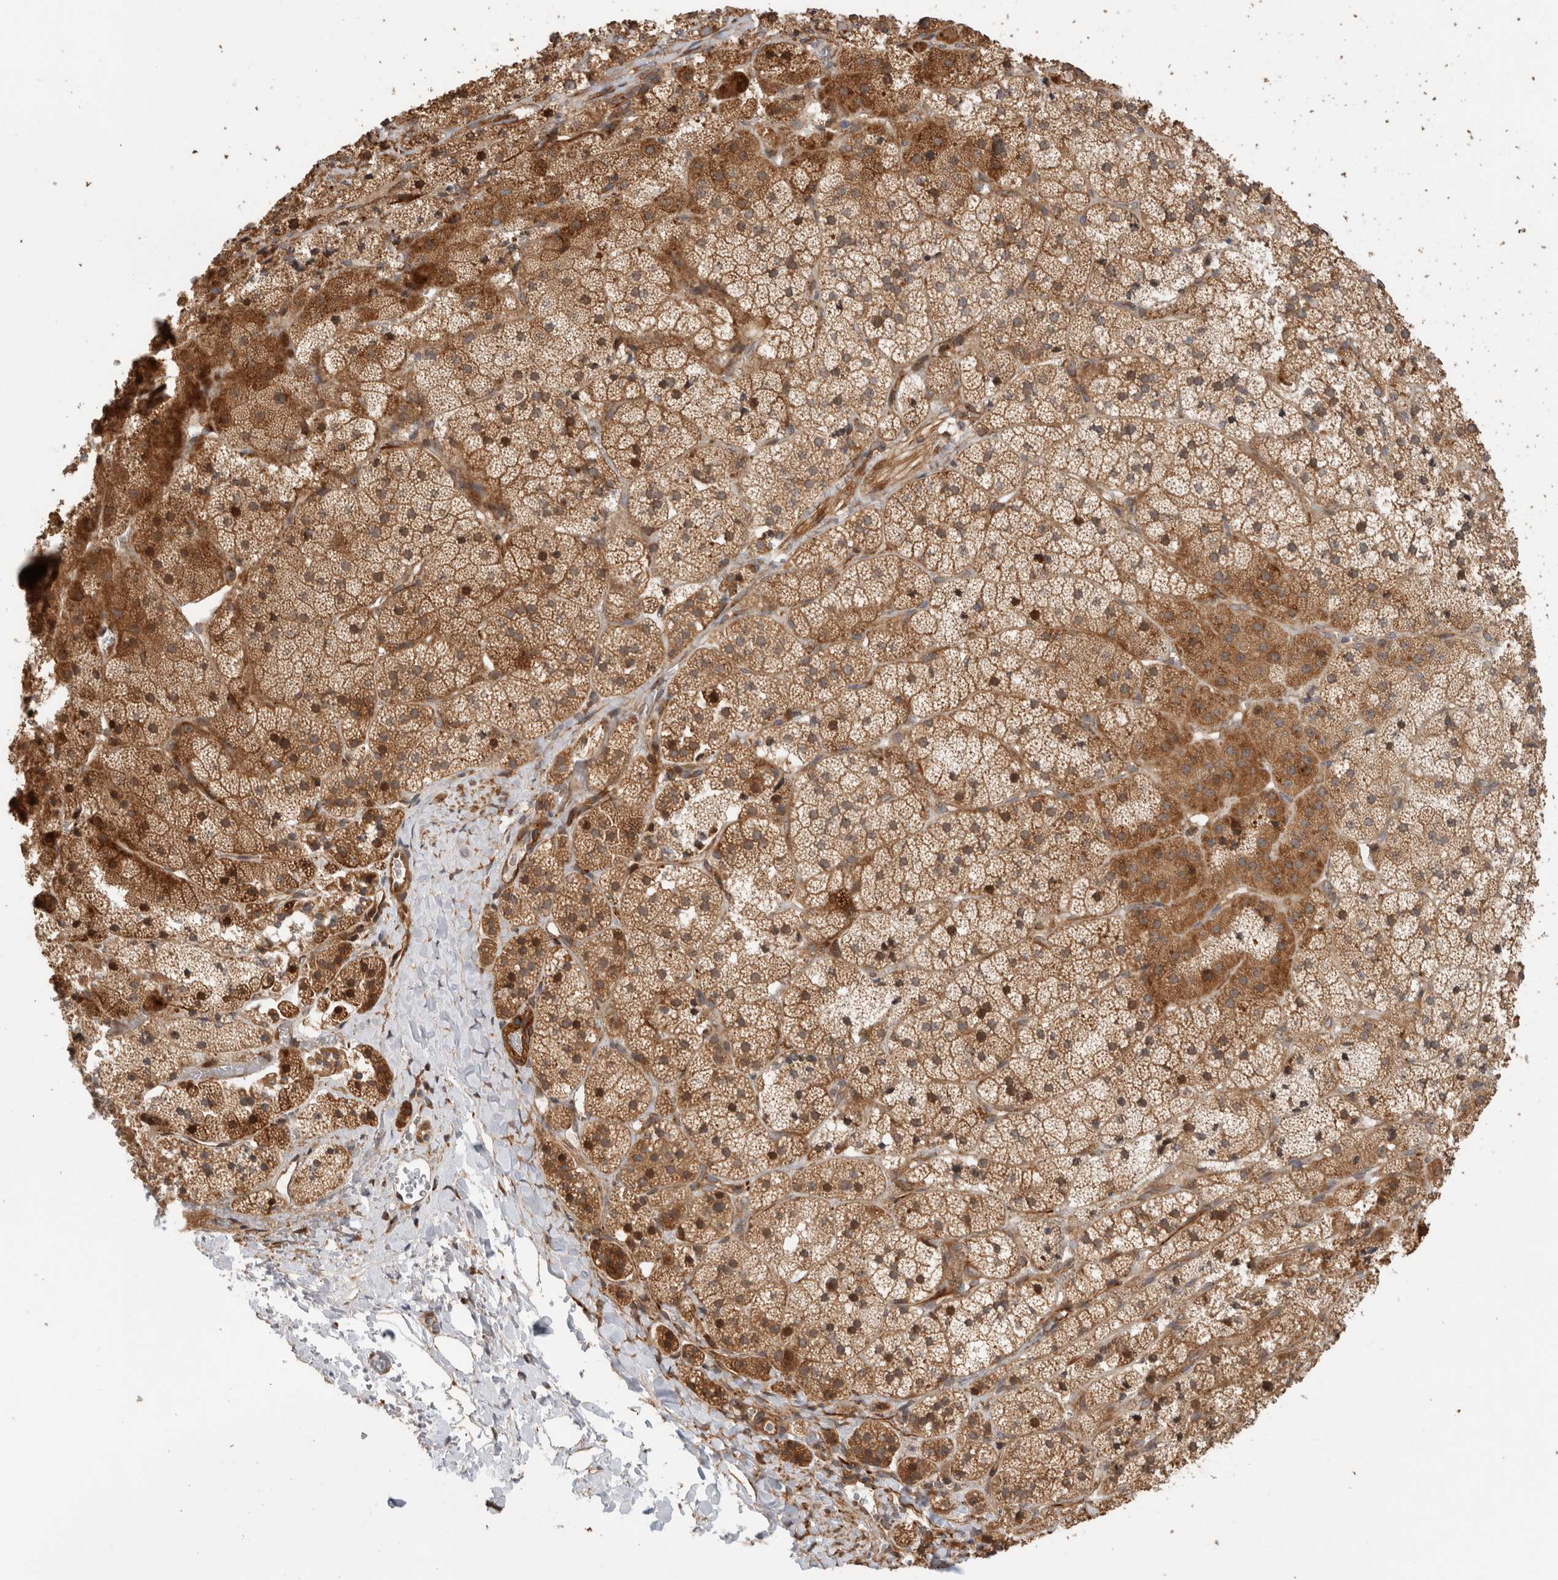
{"staining": {"intensity": "moderate", "quantity": ">75%", "location": "cytoplasmic/membranous"}, "tissue": "adrenal gland", "cell_type": "Glandular cells", "image_type": "normal", "snomed": [{"axis": "morphology", "description": "Normal tissue, NOS"}, {"axis": "topography", "description": "Adrenal gland"}], "caption": "Immunohistochemical staining of benign adrenal gland exhibits >75% levels of moderate cytoplasmic/membranous protein positivity in about >75% of glandular cells. The staining was performed using DAB (3,3'-diaminobenzidine) to visualize the protein expression in brown, while the nuclei were stained in blue with hematoxylin (Magnification: 20x).", "gene": "PCDHB15", "patient": {"sex": "female", "age": 44}}